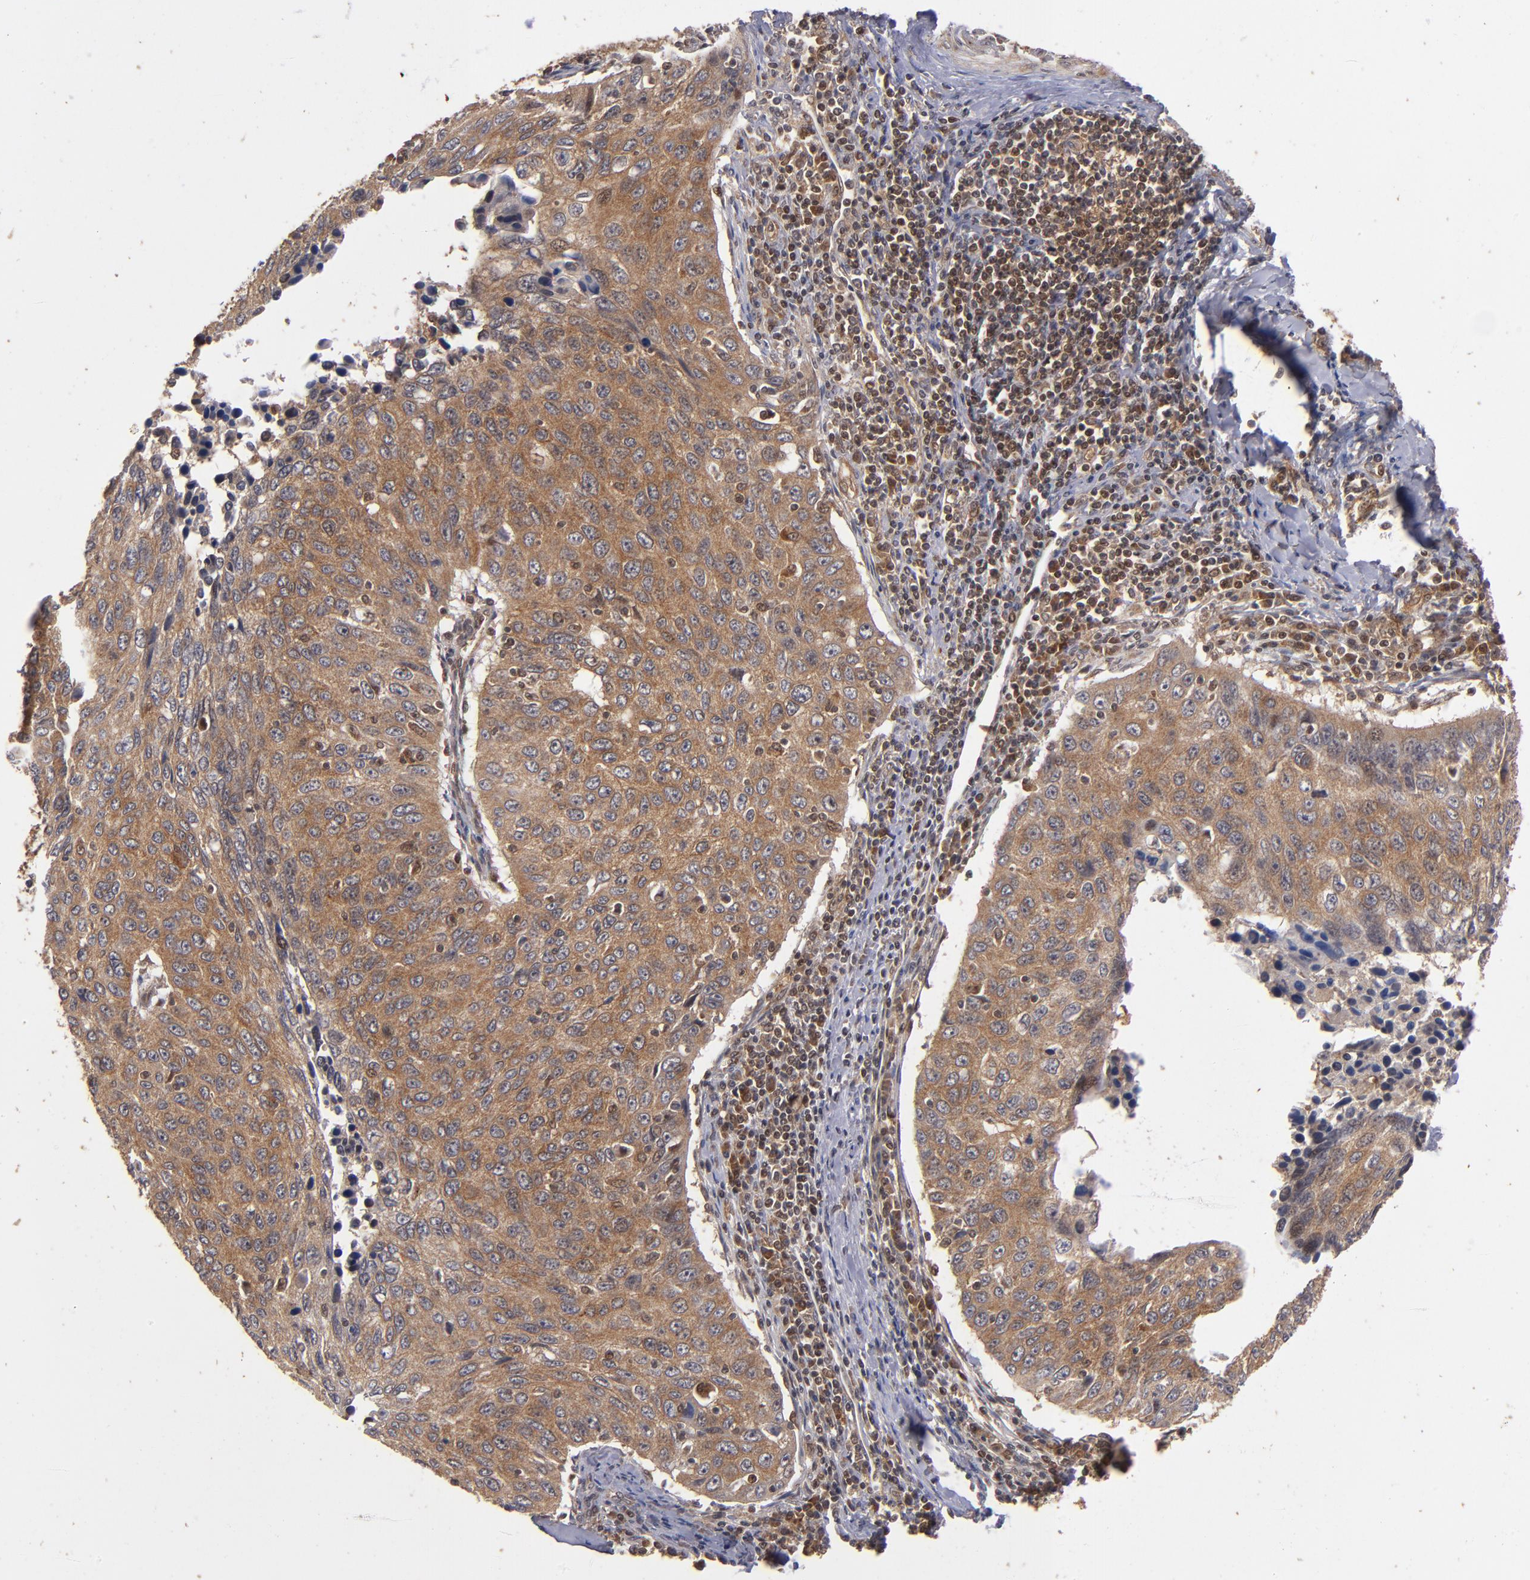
{"staining": {"intensity": "moderate", "quantity": ">75%", "location": "cytoplasmic/membranous"}, "tissue": "cervical cancer", "cell_type": "Tumor cells", "image_type": "cancer", "snomed": [{"axis": "morphology", "description": "Squamous cell carcinoma, NOS"}, {"axis": "topography", "description": "Cervix"}], "caption": "Human squamous cell carcinoma (cervical) stained for a protein (brown) demonstrates moderate cytoplasmic/membranous positive staining in approximately >75% of tumor cells.", "gene": "BDKRB1", "patient": {"sex": "female", "age": 53}}